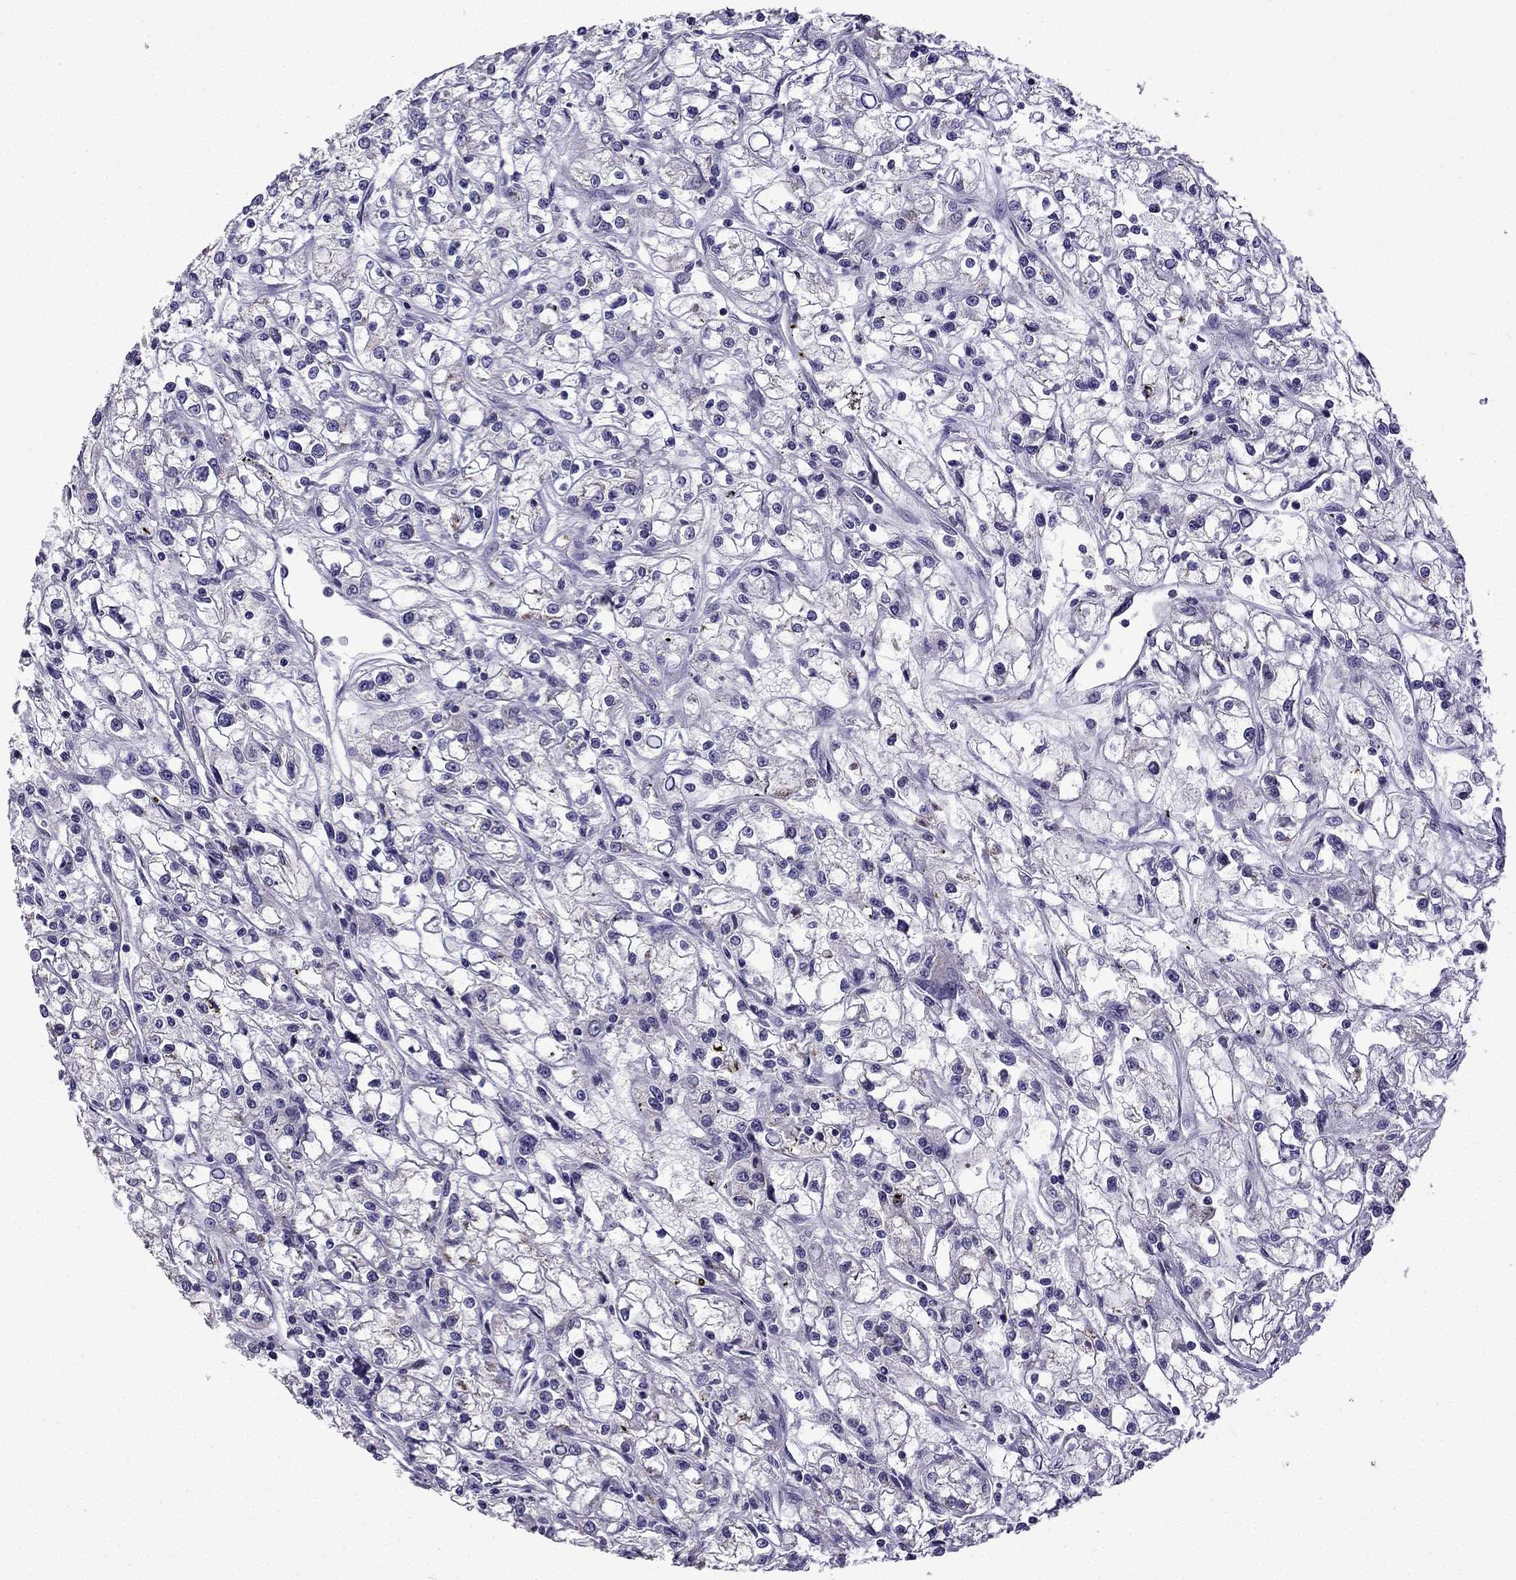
{"staining": {"intensity": "negative", "quantity": "none", "location": "none"}, "tissue": "renal cancer", "cell_type": "Tumor cells", "image_type": "cancer", "snomed": [{"axis": "morphology", "description": "Adenocarcinoma, NOS"}, {"axis": "topography", "description": "Kidney"}], "caption": "This is an immunohistochemistry image of human renal cancer. There is no expression in tumor cells.", "gene": "TTN", "patient": {"sex": "female", "age": 59}}